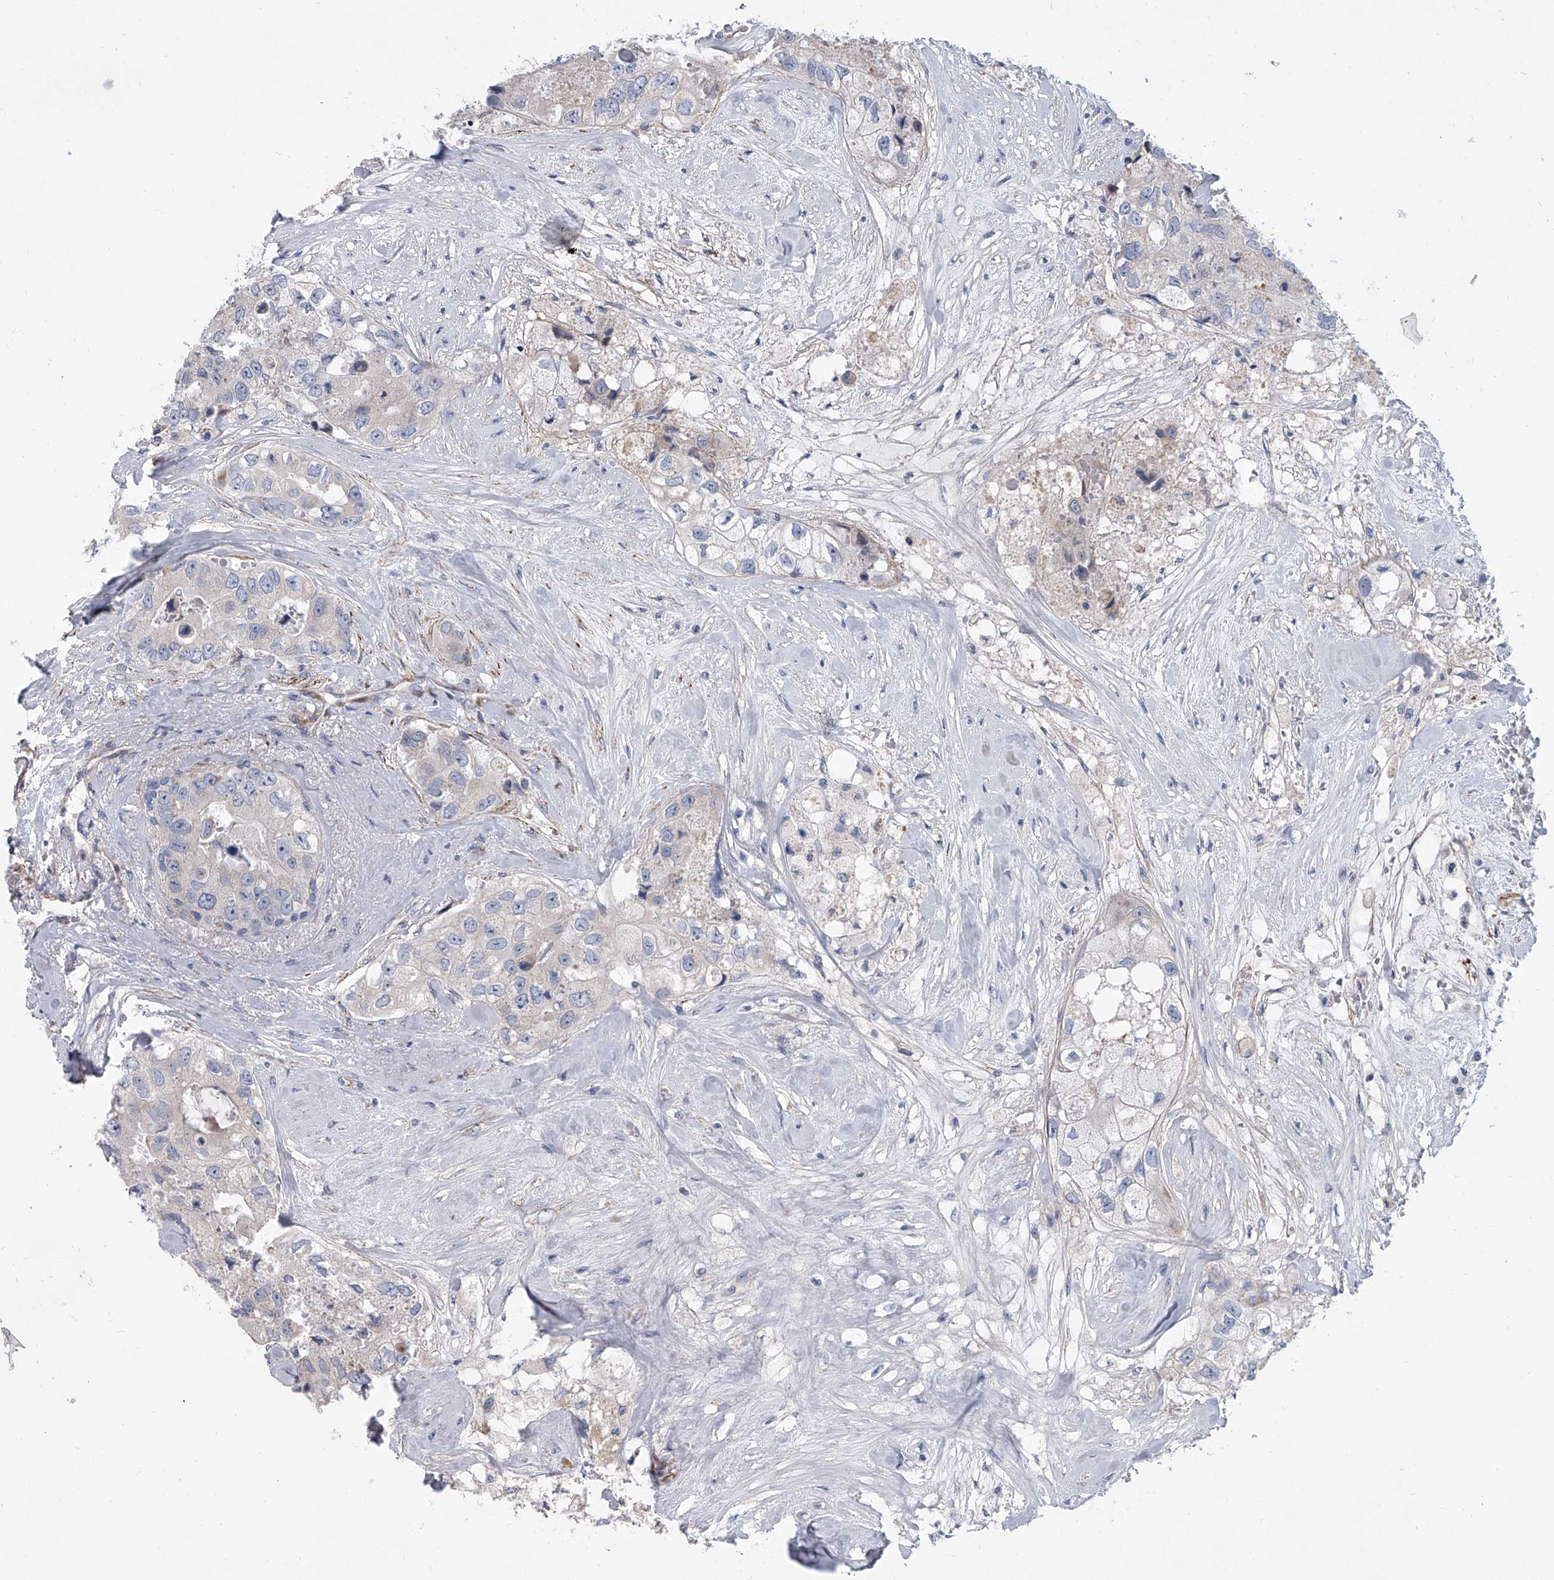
{"staining": {"intensity": "negative", "quantity": "none", "location": "none"}, "tissue": "breast cancer", "cell_type": "Tumor cells", "image_type": "cancer", "snomed": [{"axis": "morphology", "description": "Duct carcinoma"}, {"axis": "topography", "description": "Breast"}], "caption": "Human invasive ductal carcinoma (breast) stained for a protein using immunohistochemistry (IHC) shows no staining in tumor cells.", "gene": "ALG14", "patient": {"sex": "female", "age": 62}}